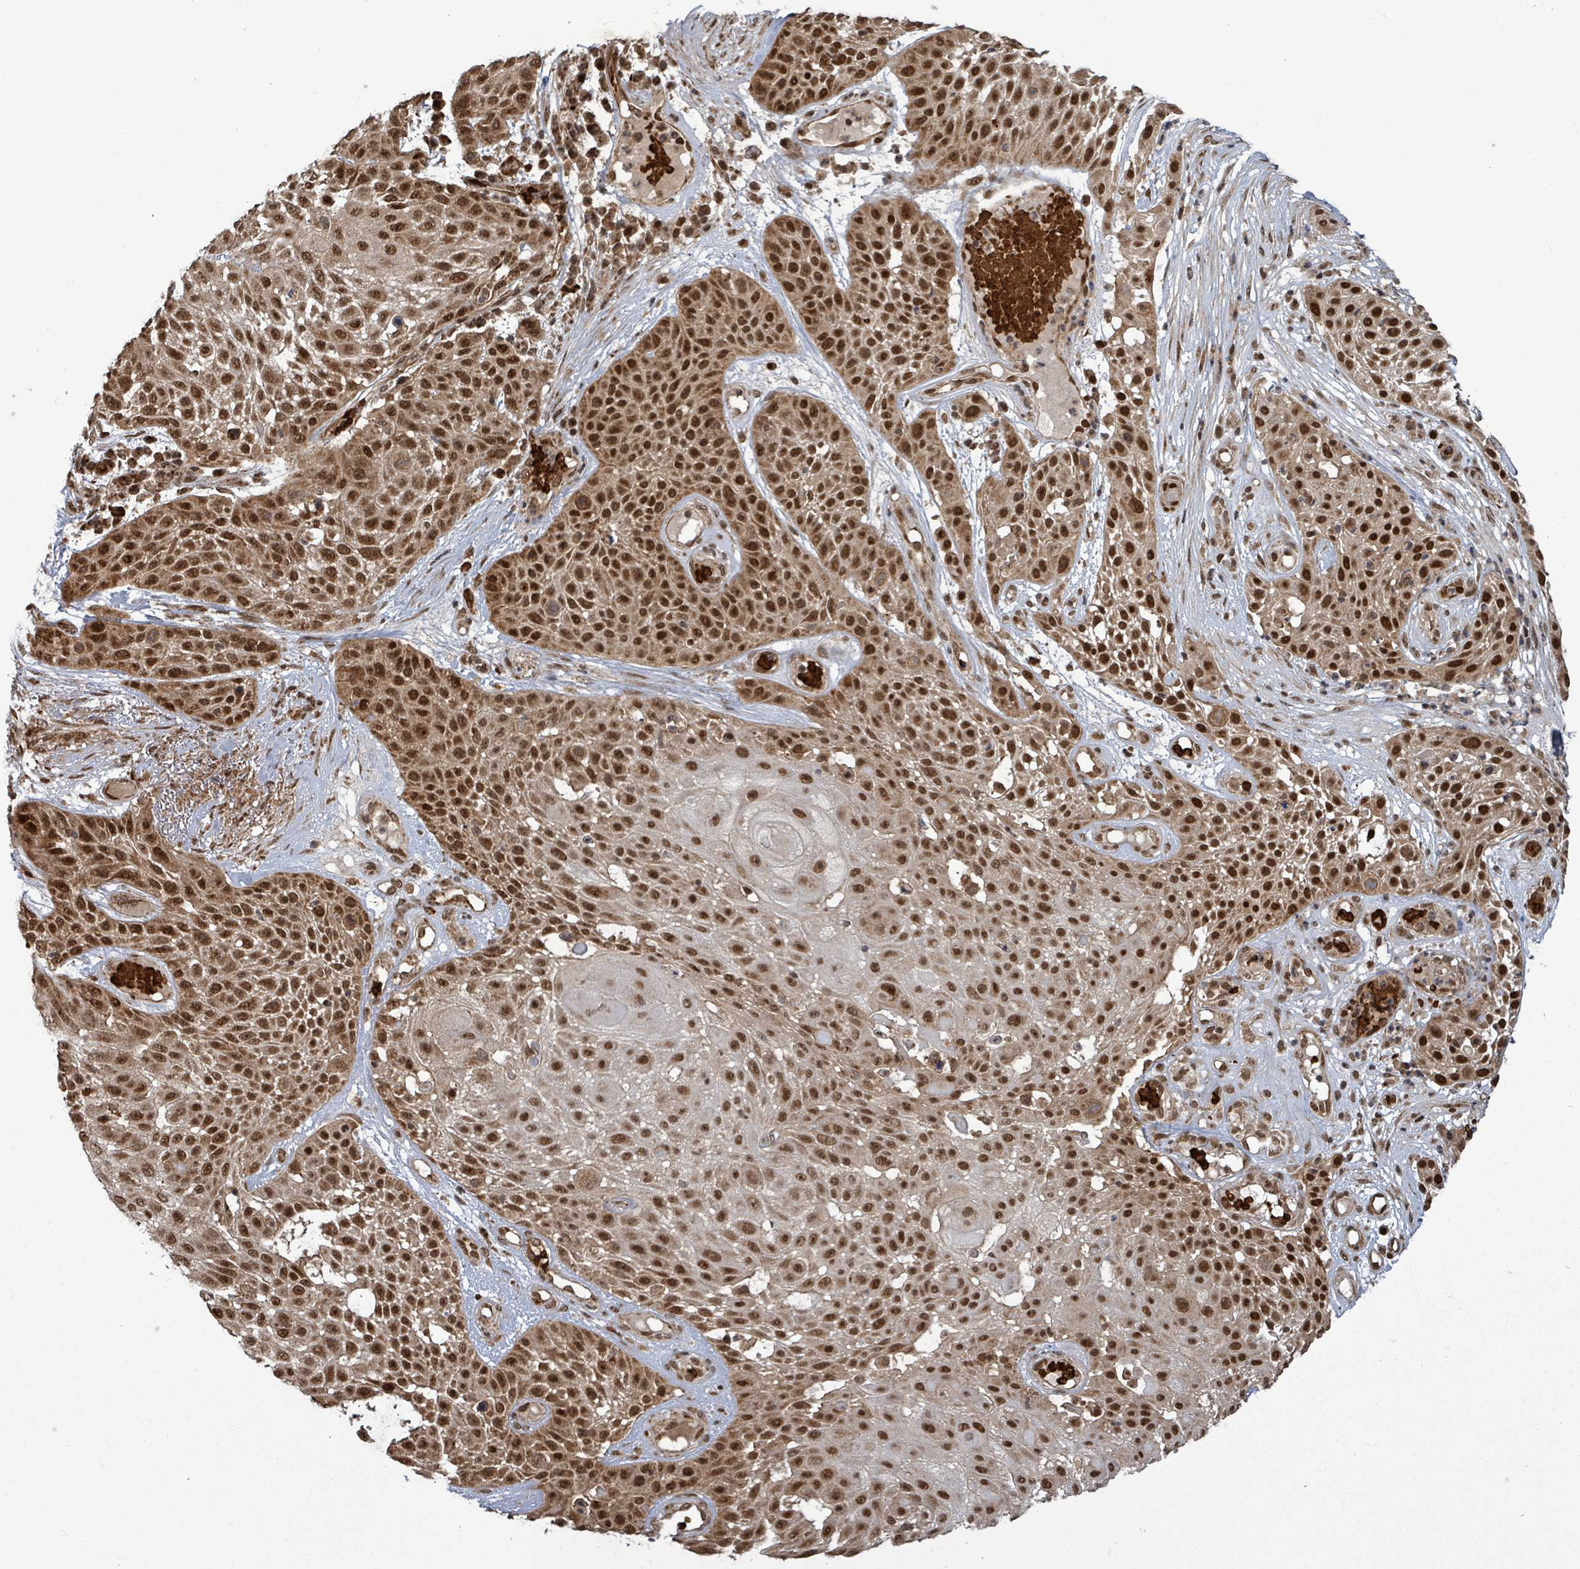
{"staining": {"intensity": "moderate", "quantity": ">75%", "location": "nuclear"}, "tissue": "skin cancer", "cell_type": "Tumor cells", "image_type": "cancer", "snomed": [{"axis": "morphology", "description": "Squamous cell carcinoma, NOS"}, {"axis": "topography", "description": "Skin"}], "caption": "There is medium levels of moderate nuclear expression in tumor cells of skin squamous cell carcinoma, as demonstrated by immunohistochemical staining (brown color).", "gene": "PATZ1", "patient": {"sex": "female", "age": 86}}